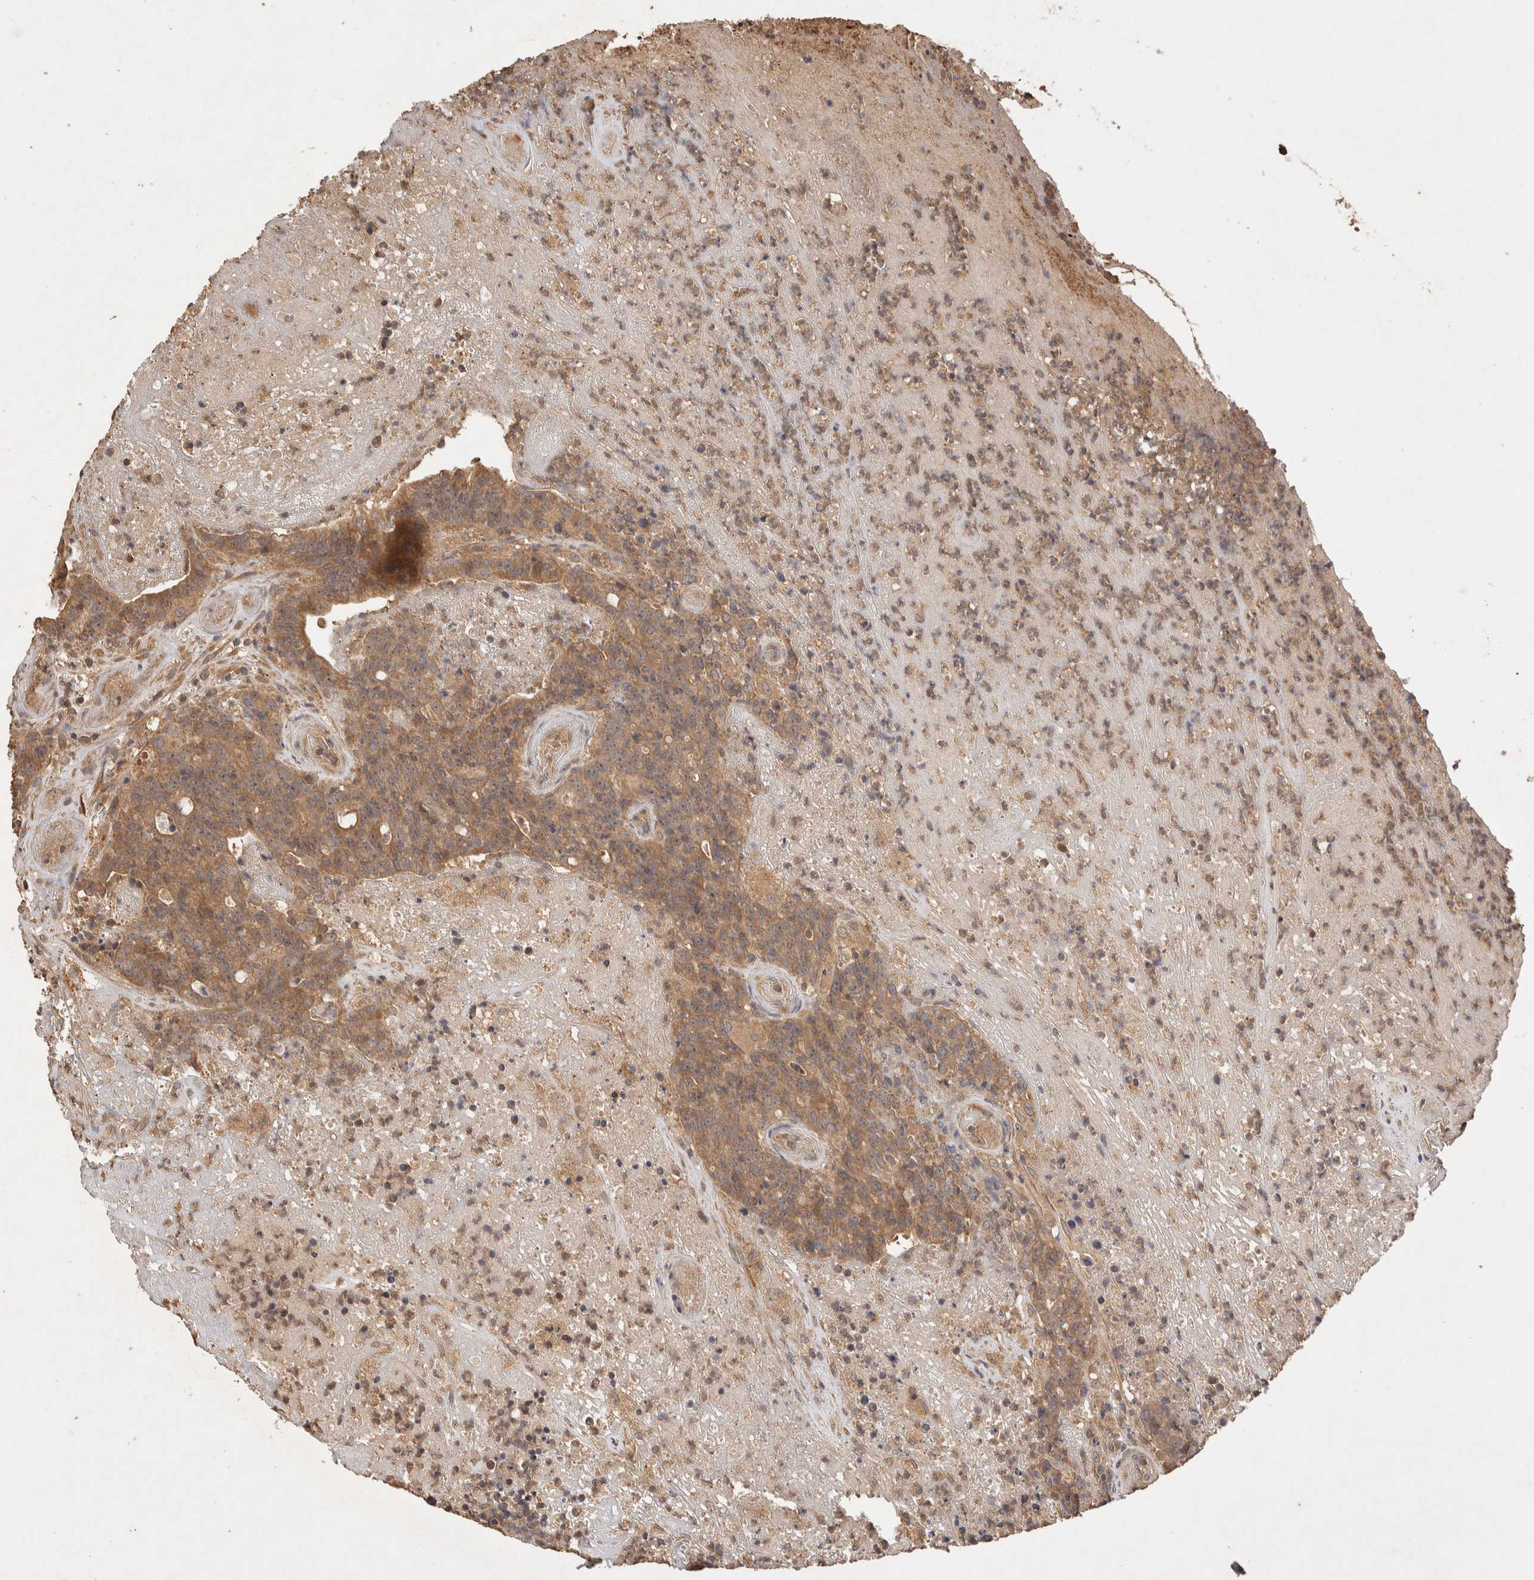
{"staining": {"intensity": "moderate", "quantity": ">75%", "location": "cytoplasmic/membranous"}, "tissue": "colorectal cancer", "cell_type": "Tumor cells", "image_type": "cancer", "snomed": [{"axis": "morphology", "description": "Normal tissue, NOS"}, {"axis": "morphology", "description": "Adenocarcinoma, NOS"}, {"axis": "topography", "description": "Colon"}], "caption": "The image demonstrates immunohistochemical staining of adenocarcinoma (colorectal). There is moderate cytoplasmic/membranous staining is seen in about >75% of tumor cells. The staining is performed using DAB brown chromogen to label protein expression. The nuclei are counter-stained blue using hematoxylin.", "gene": "NSMAF", "patient": {"sex": "female", "age": 75}}